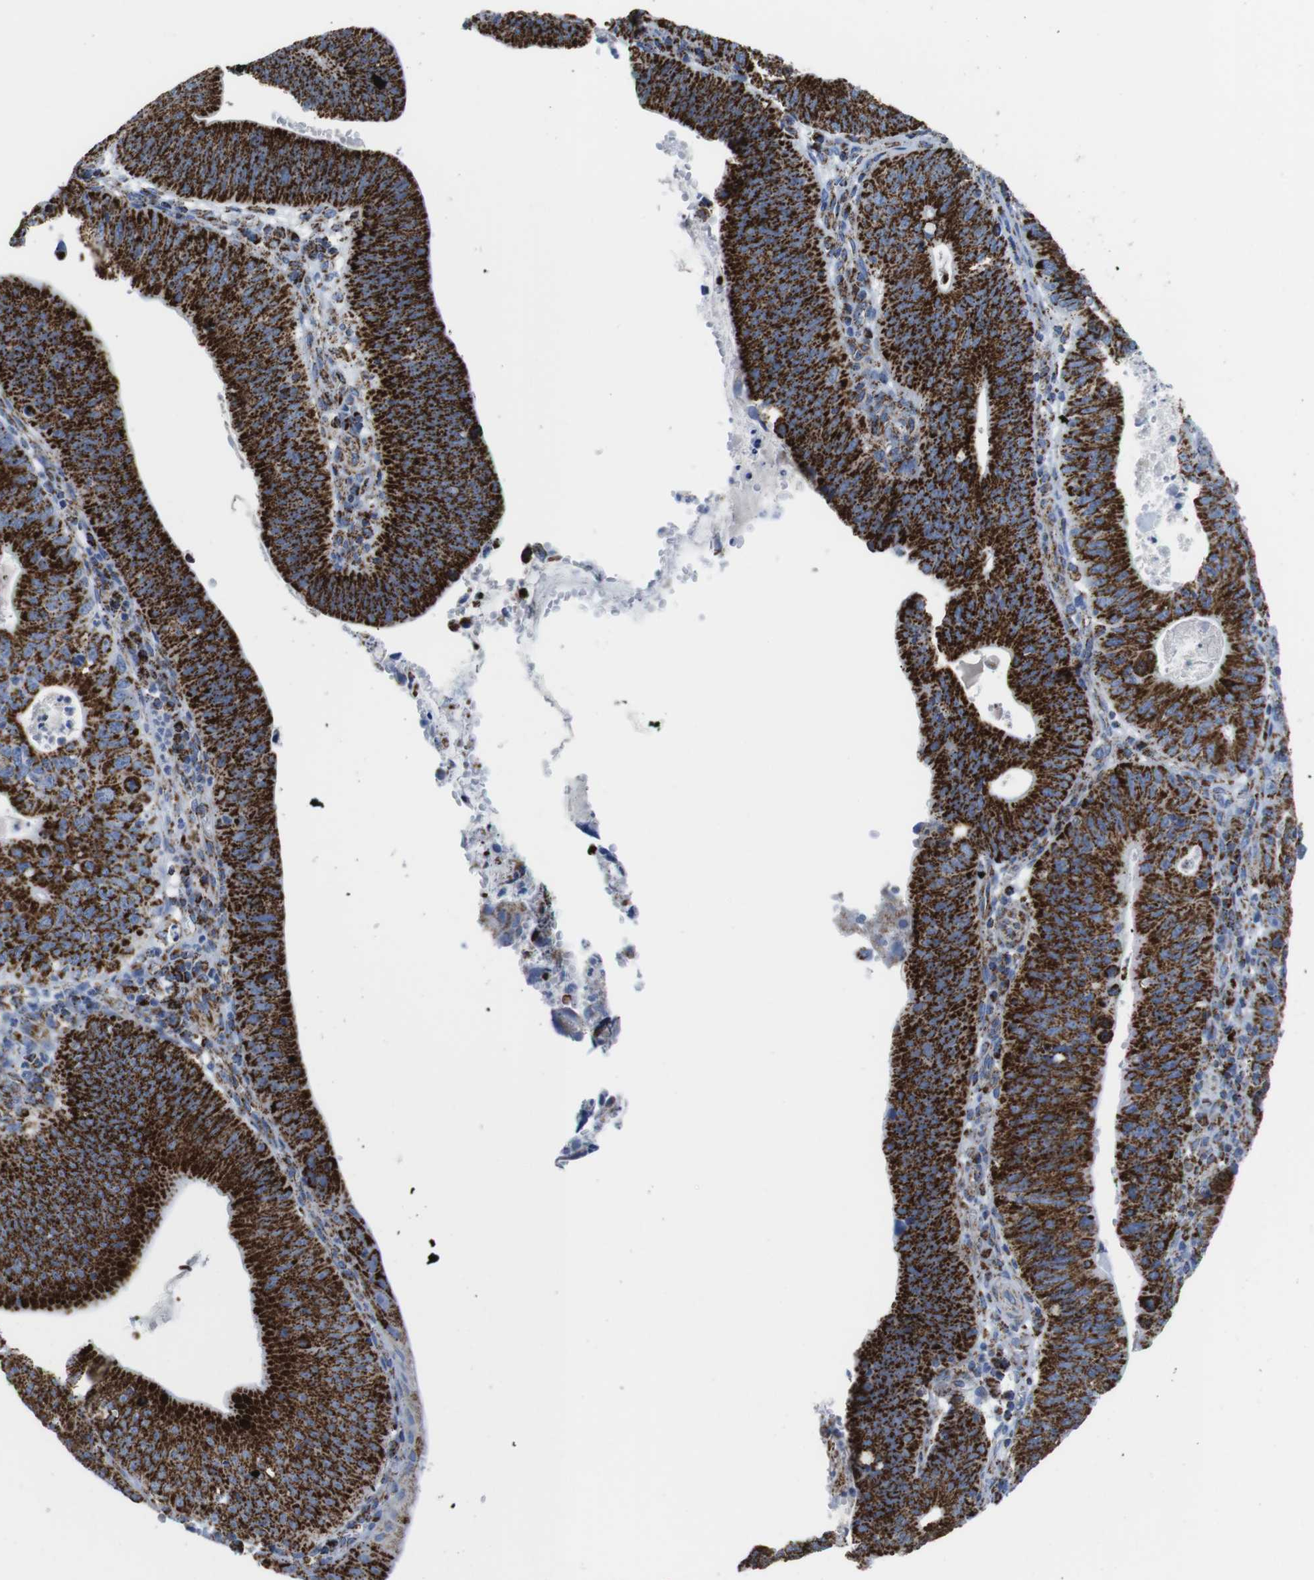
{"staining": {"intensity": "strong", "quantity": ">75%", "location": "cytoplasmic/membranous"}, "tissue": "stomach cancer", "cell_type": "Tumor cells", "image_type": "cancer", "snomed": [{"axis": "morphology", "description": "Adenocarcinoma, NOS"}, {"axis": "topography", "description": "Stomach"}], "caption": "Immunohistochemical staining of human stomach cancer (adenocarcinoma) shows strong cytoplasmic/membranous protein expression in about >75% of tumor cells.", "gene": "ATP5PO", "patient": {"sex": "male", "age": 59}}